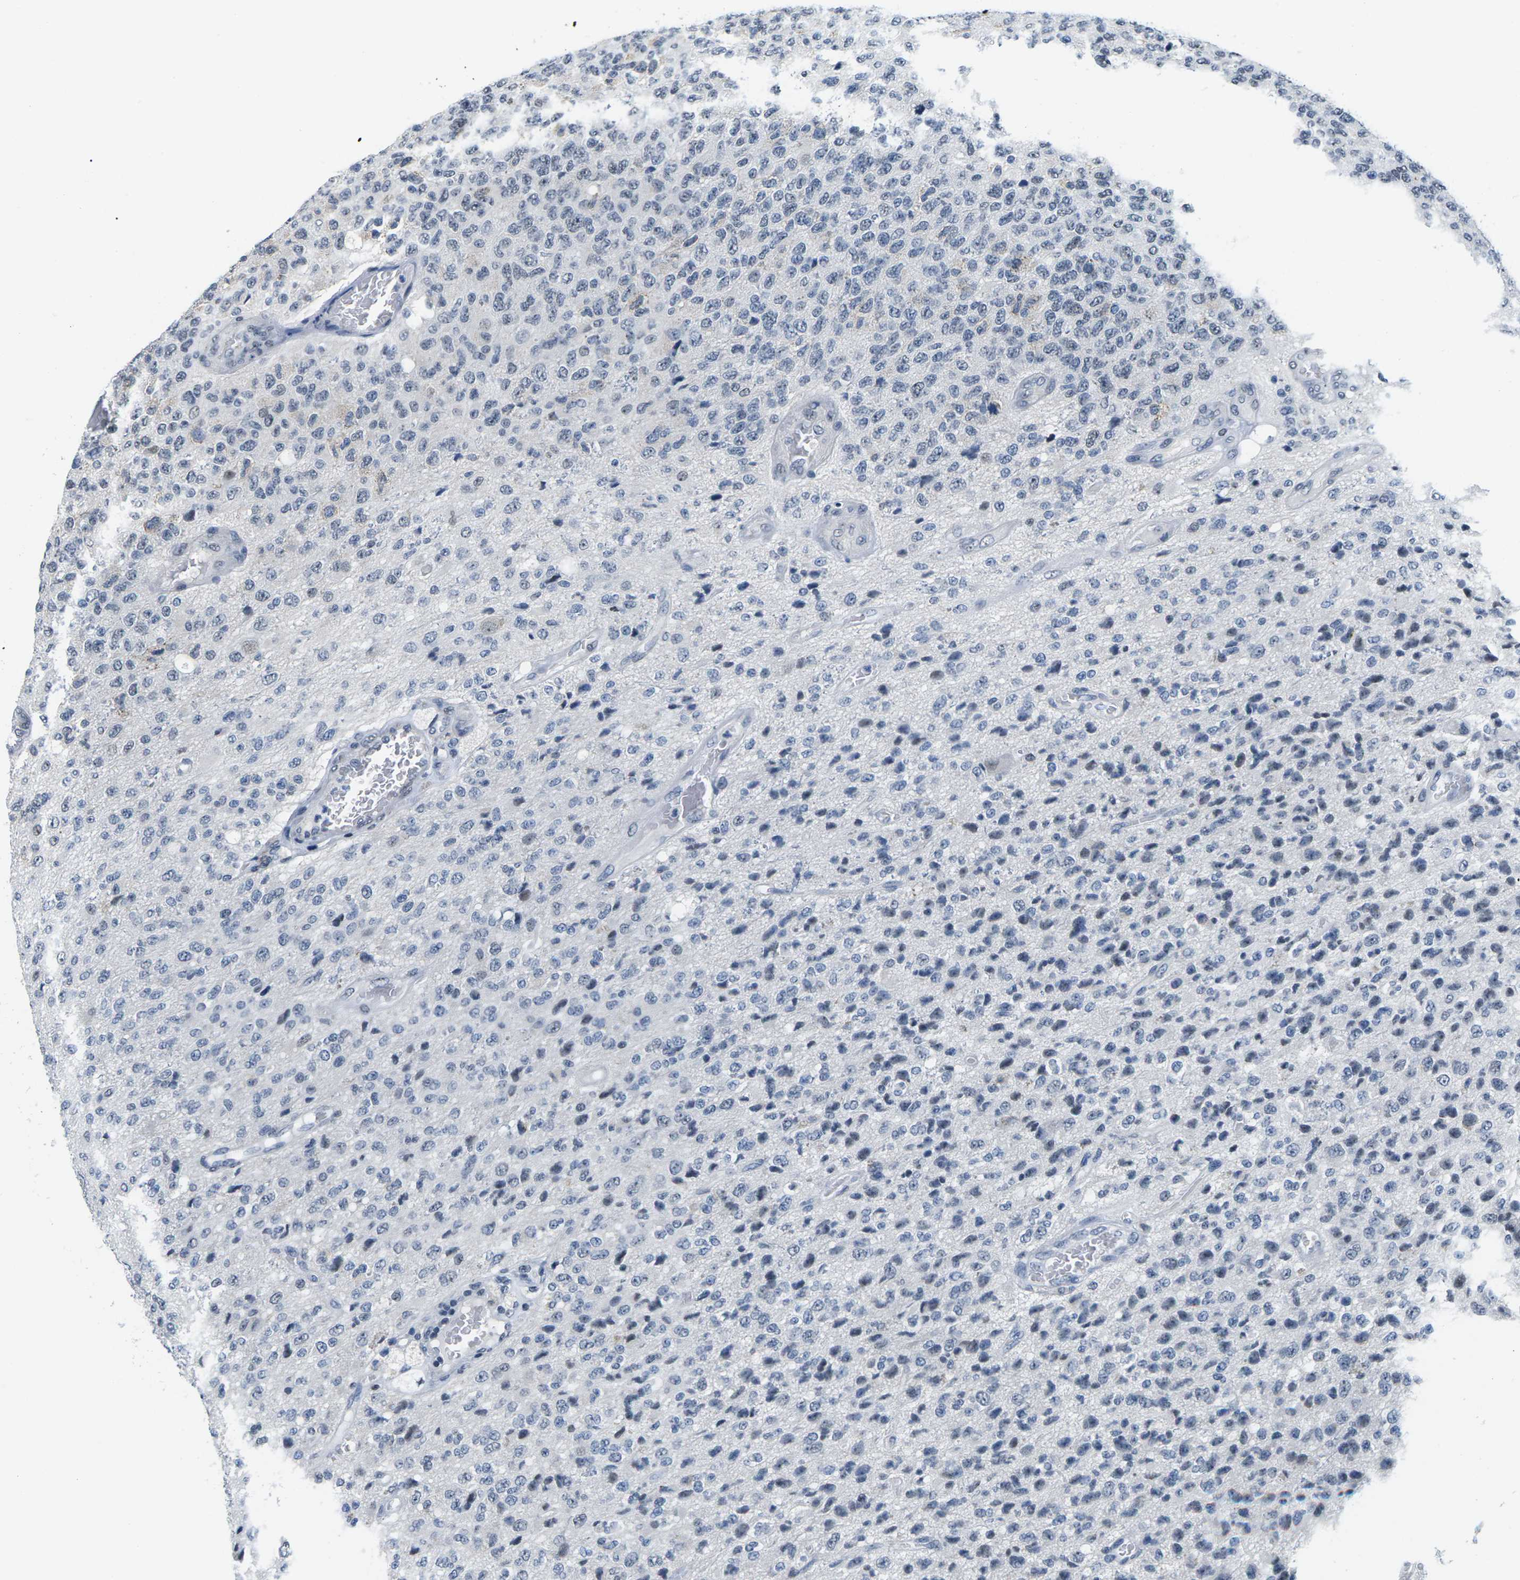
{"staining": {"intensity": "negative", "quantity": "none", "location": "none"}, "tissue": "glioma", "cell_type": "Tumor cells", "image_type": "cancer", "snomed": [{"axis": "morphology", "description": "Glioma, malignant, High grade"}, {"axis": "topography", "description": "pancreas cauda"}], "caption": "An IHC photomicrograph of malignant glioma (high-grade) is shown. There is no staining in tumor cells of malignant glioma (high-grade).", "gene": "NSRP1", "patient": {"sex": "male", "age": 60}}